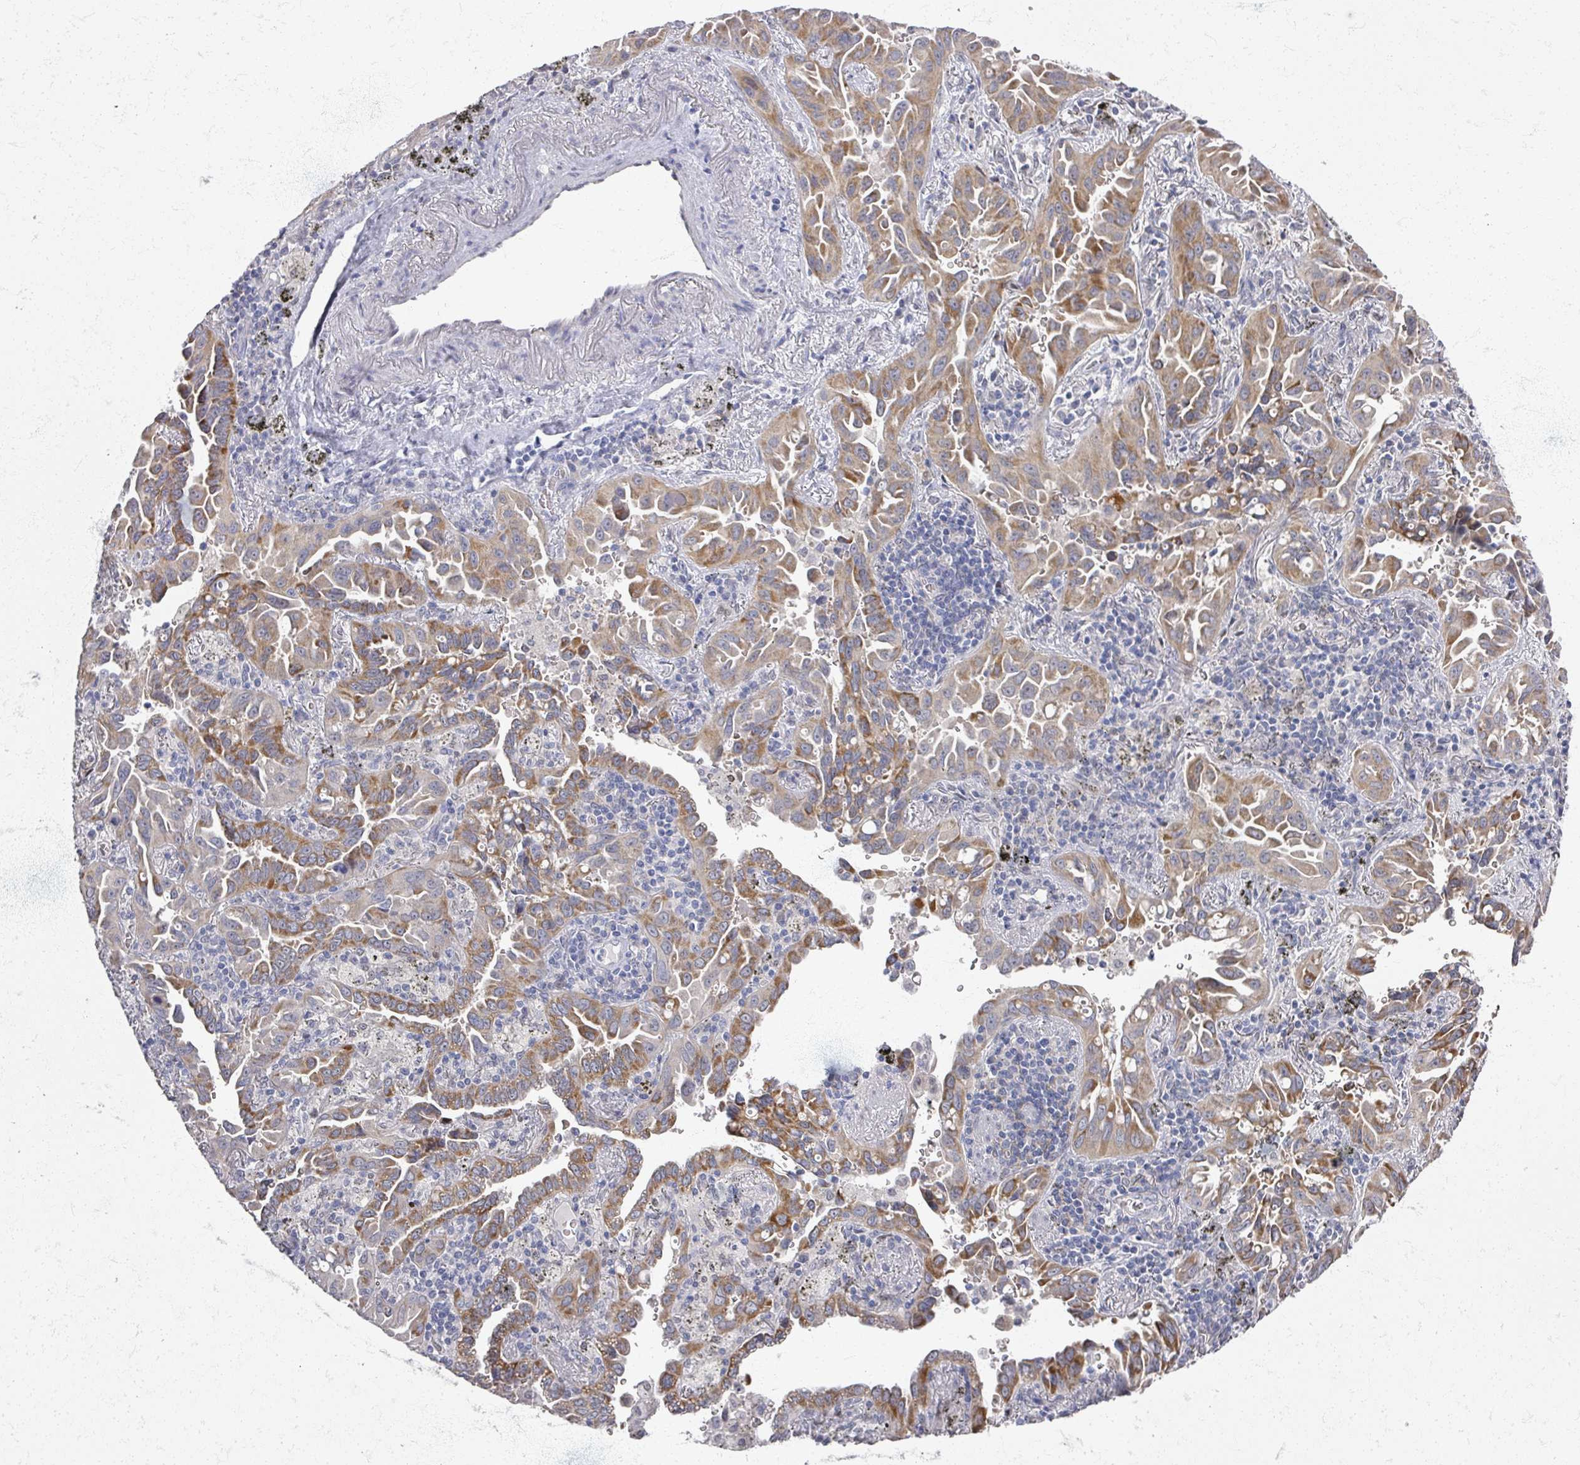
{"staining": {"intensity": "moderate", "quantity": "25%-75%", "location": "cytoplasmic/membranous"}, "tissue": "lung cancer", "cell_type": "Tumor cells", "image_type": "cancer", "snomed": [{"axis": "morphology", "description": "Adenocarcinoma, NOS"}, {"axis": "topography", "description": "Lung"}], "caption": "IHC image of neoplastic tissue: human adenocarcinoma (lung) stained using immunohistochemistry (IHC) demonstrates medium levels of moderate protein expression localized specifically in the cytoplasmic/membranous of tumor cells, appearing as a cytoplasmic/membranous brown color.", "gene": "TTYH3", "patient": {"sex": "male", "age": 68}}